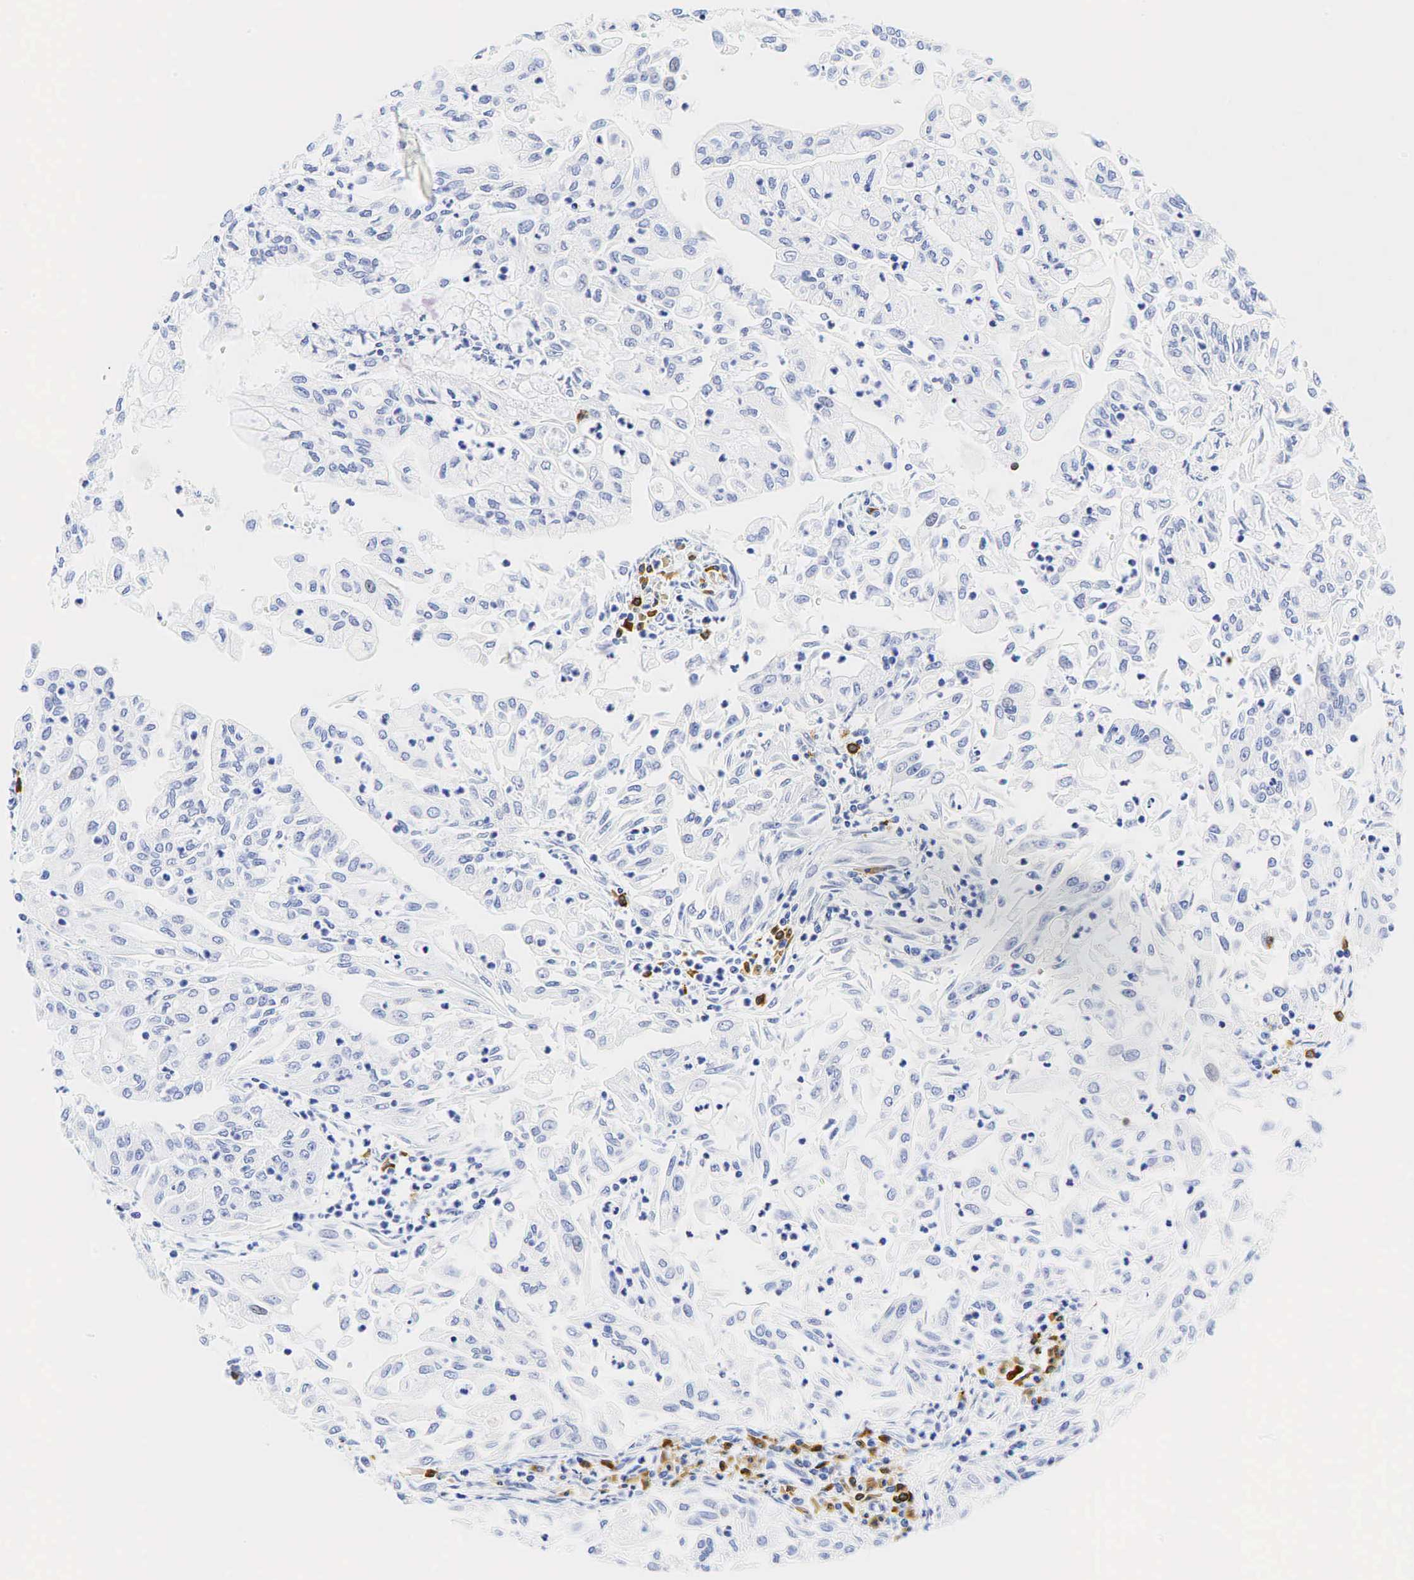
{"staining": {"intensity": "negative", "quantity": "none", "location": "none"}, "tissue": "endometrial cancer", "cell_type": "Tumor cells", "image_type": "cancer", "snomed": [{"axis": "morphology", "description": "Adenocarcinoma, NOS"}, {"axis": "topography", "description": "Endometrium"}], "caption": "There is no significant positivity in tumor cells of endometrial cancer (adenocarcinoma). (DAB (3,3'-diaminobenzidine) immunohistochemistry (IHC) visualized using brightfield microscopy, high magnification).", "gene": "CD79A", "patient": {"sex": "female", "age": 75}}